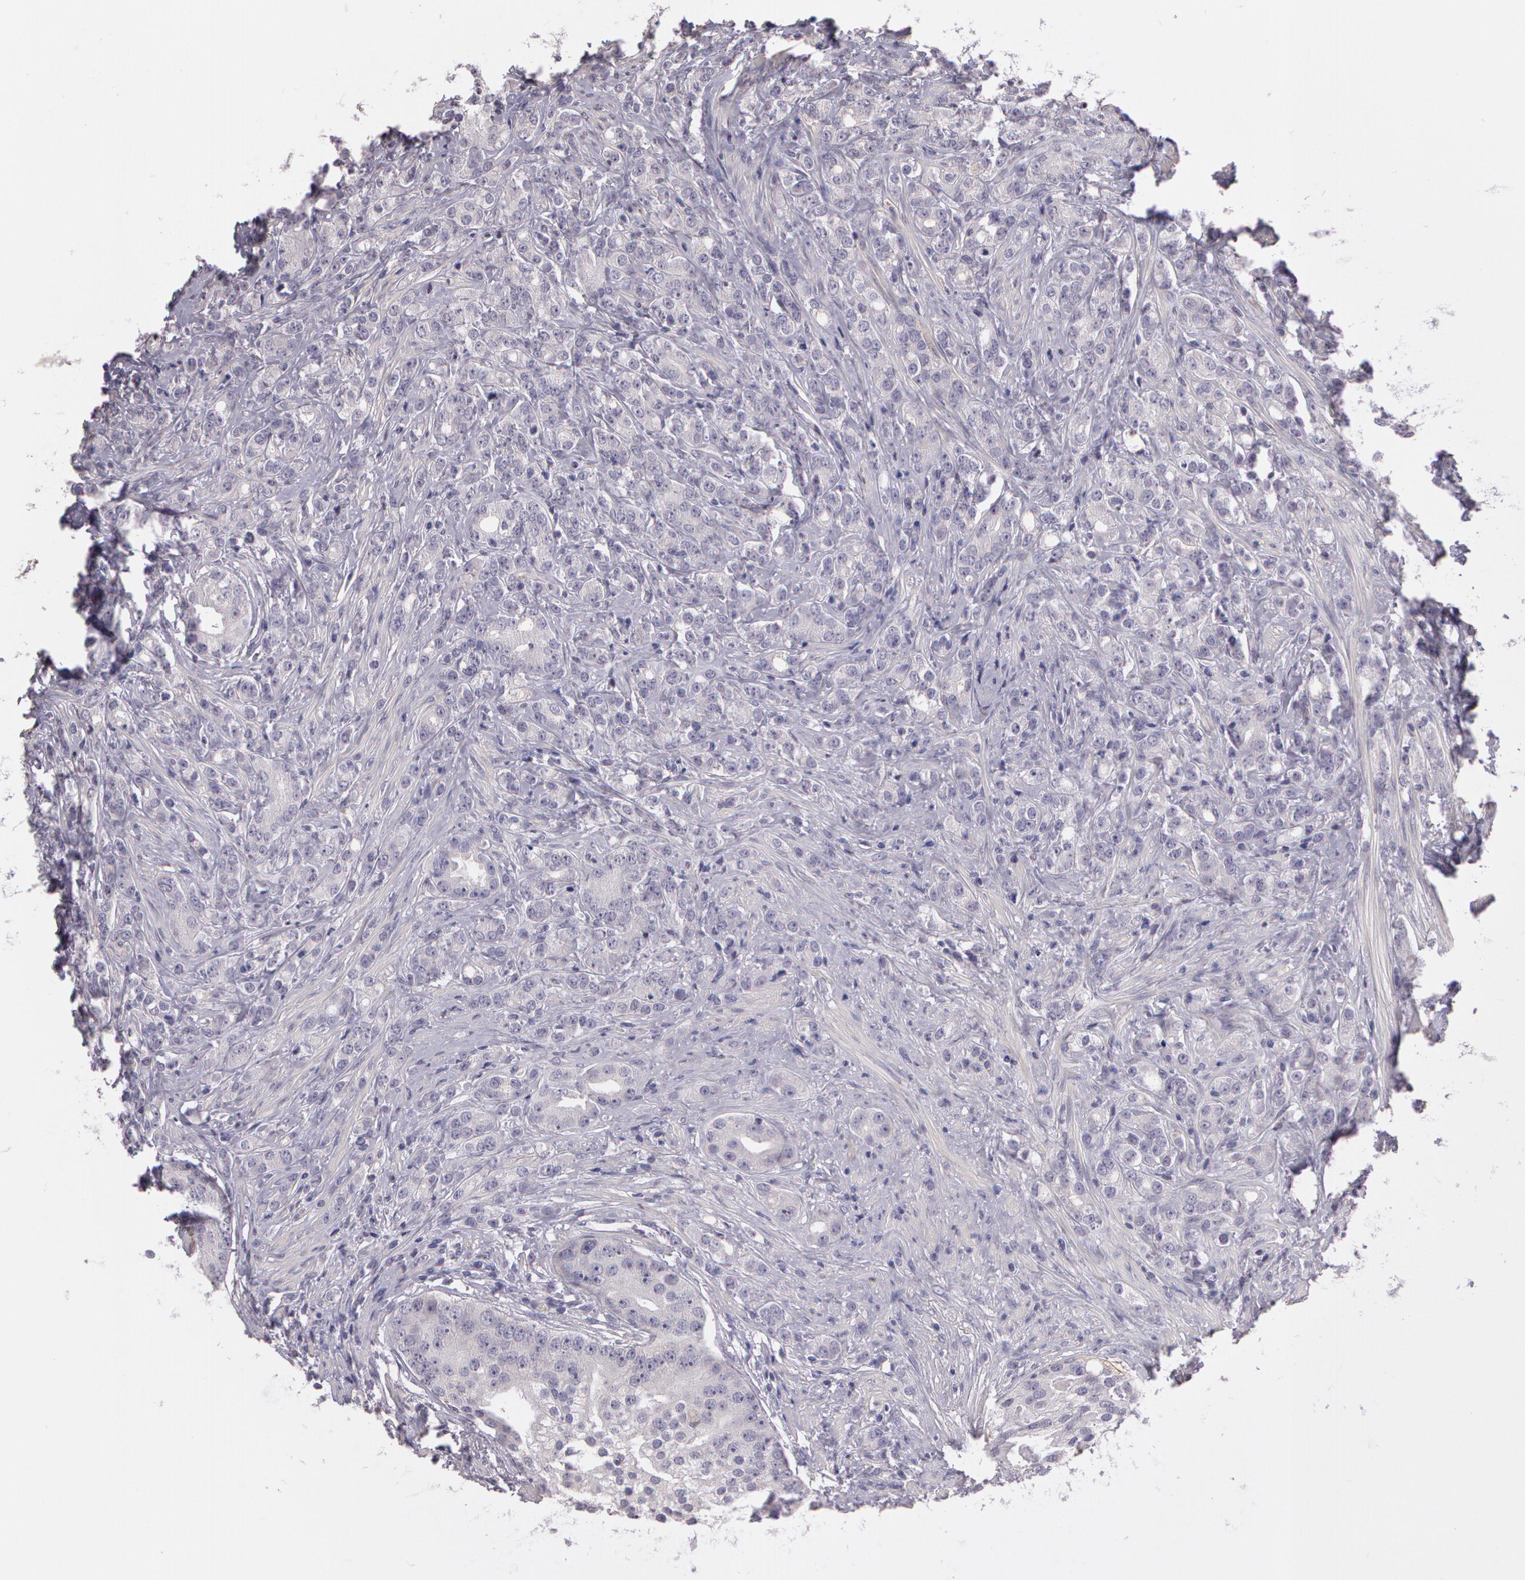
{"staining": {"intensity": "negative", "quantity": "none", "location": "none"}, "tissue": "prostate cancer", "cell_type": "Tumor cells", "image_type": "cancer", "snomed": [{"axis": "morphology", "description": "Adenocarcinoma, Medium grade"}, {"axis": "topography", "description": "Prostate"}], "caption": "This micrograph is of prostate medium-grade adenocarcinoma stained with IHC to label a protein in brown with the nuclei are counter-stained blue. There is no staining in tumor cells.", "gene": "G2E3", "patient": {"sex": "male", "age": 59}}